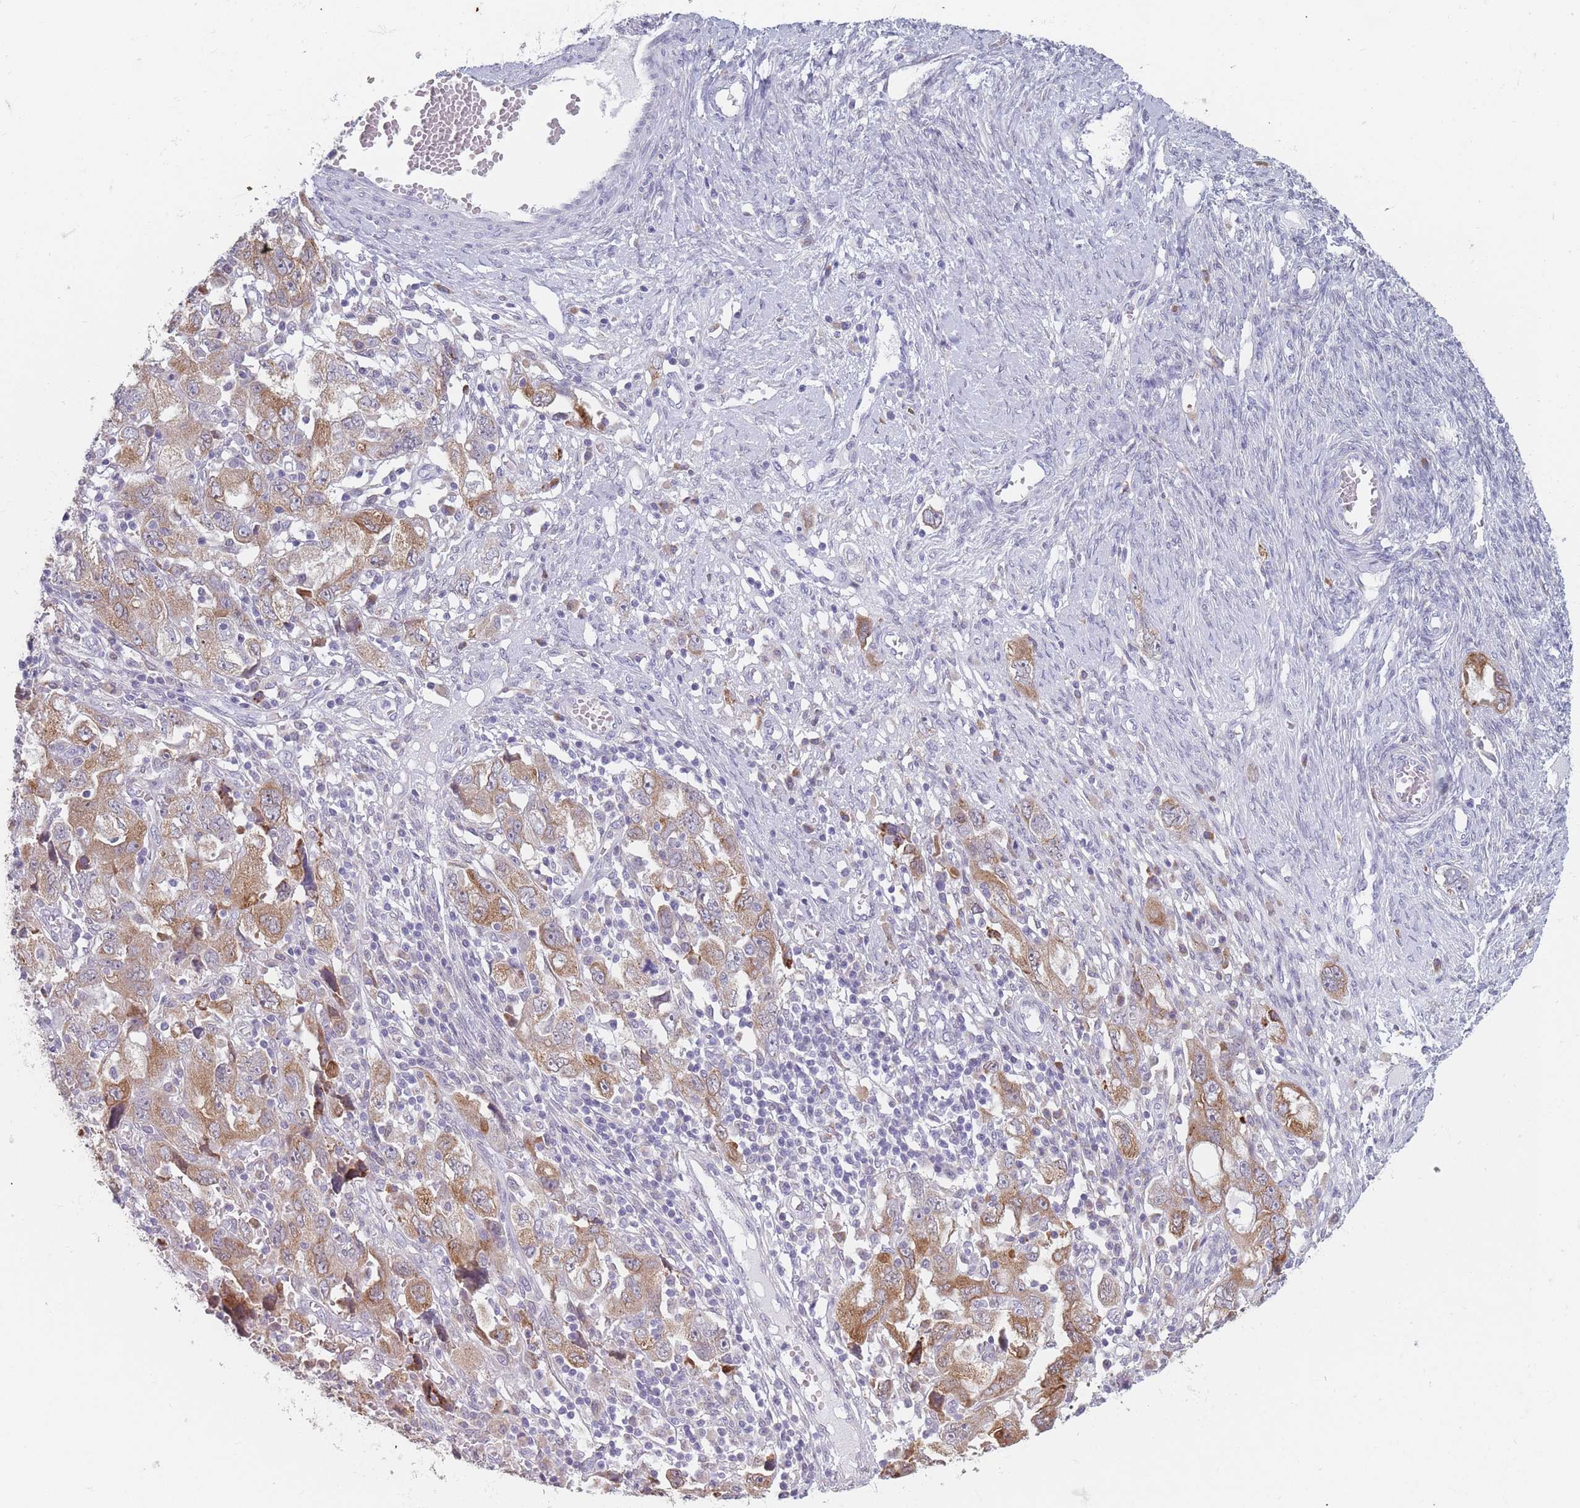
{"staining": {"intensity": "moderate", "quantity": "25%-75%", "location": "cytoplasmic/membranous"}, "tissue": "ovarian cancer", "cell_type": "Tumor cells", "image_type": "cancer", "snomed": [{"axis": "morphology", "description": "Carcinoma, NOS"}, {"axis": "morphology", "description": "Cystadenocarcinoma, serous, NOS"}, {"axis": "topography", "description": "Ovary"}], "caption": "This micrograph demonstrates ovarian cancer stained with immunohistochemistry to label a protein in brown. The cytoplasmic/membranous of tumor cells show moderate positivity for the protein. Nuclei are counter-stained blue.", "gene": "TMED10", "patient": {"sex": "female", "age": 69}}